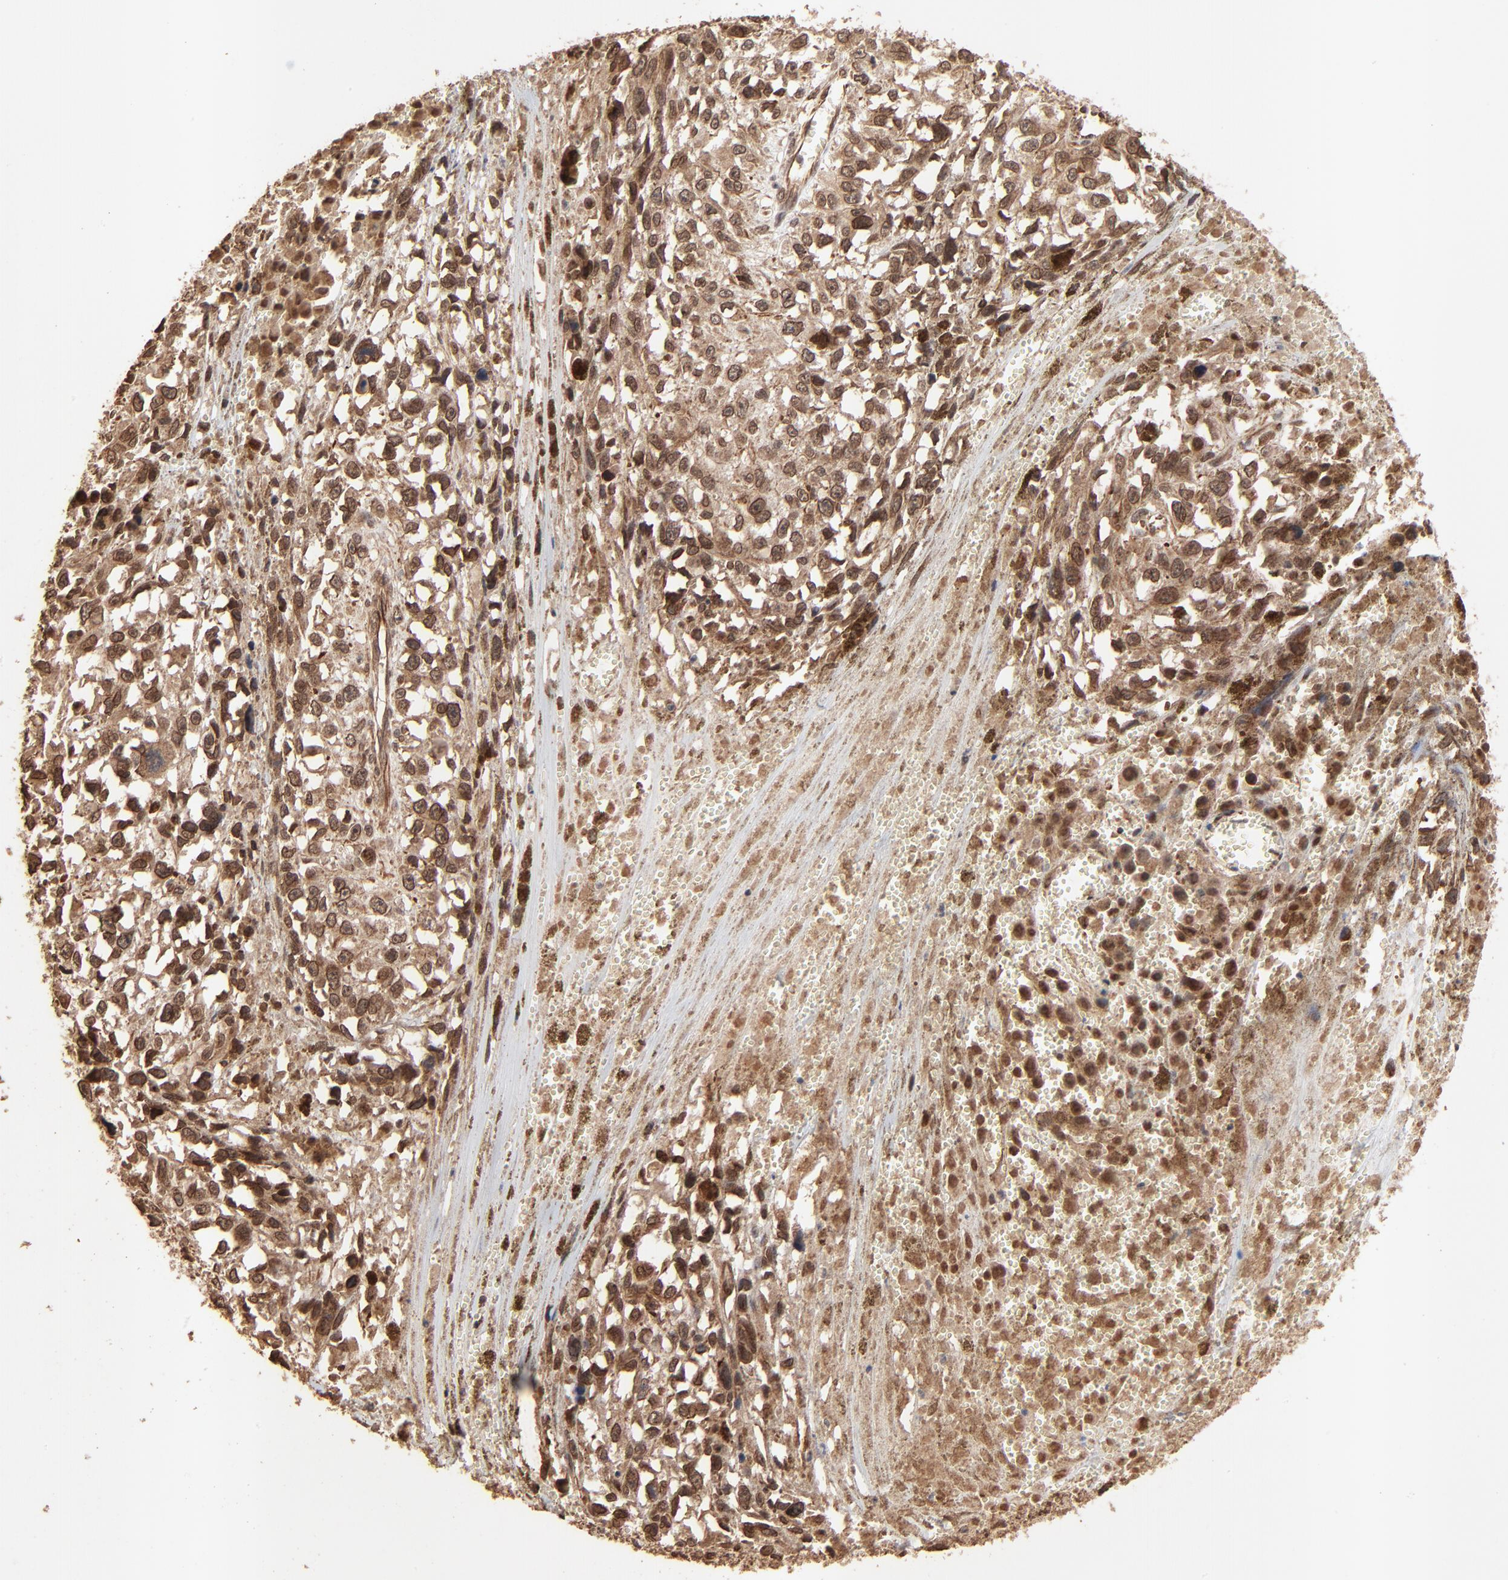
{"staining": {"intensity": "moderate", "quantity": ">75%", "location": "cytoplasmic/membranous,nuclear"}, "tissue": "melanoma", "cell_type": "Tumor cells", "image_type": "cancer", "snomed": [{"axis": "morphology", "description": "Malignant melanoma, Metastatic site"}, {"axis": "topography", "description": "Lymph node"}], "caption": "This image displays immunohistochemistry staining of melanoma, with medium moderate cytoplasmic/membranous and nuclear expression in about >75% of tumor cells.", "gene": "FAM227A", "patient": {"sex": "male", "age": 59}}